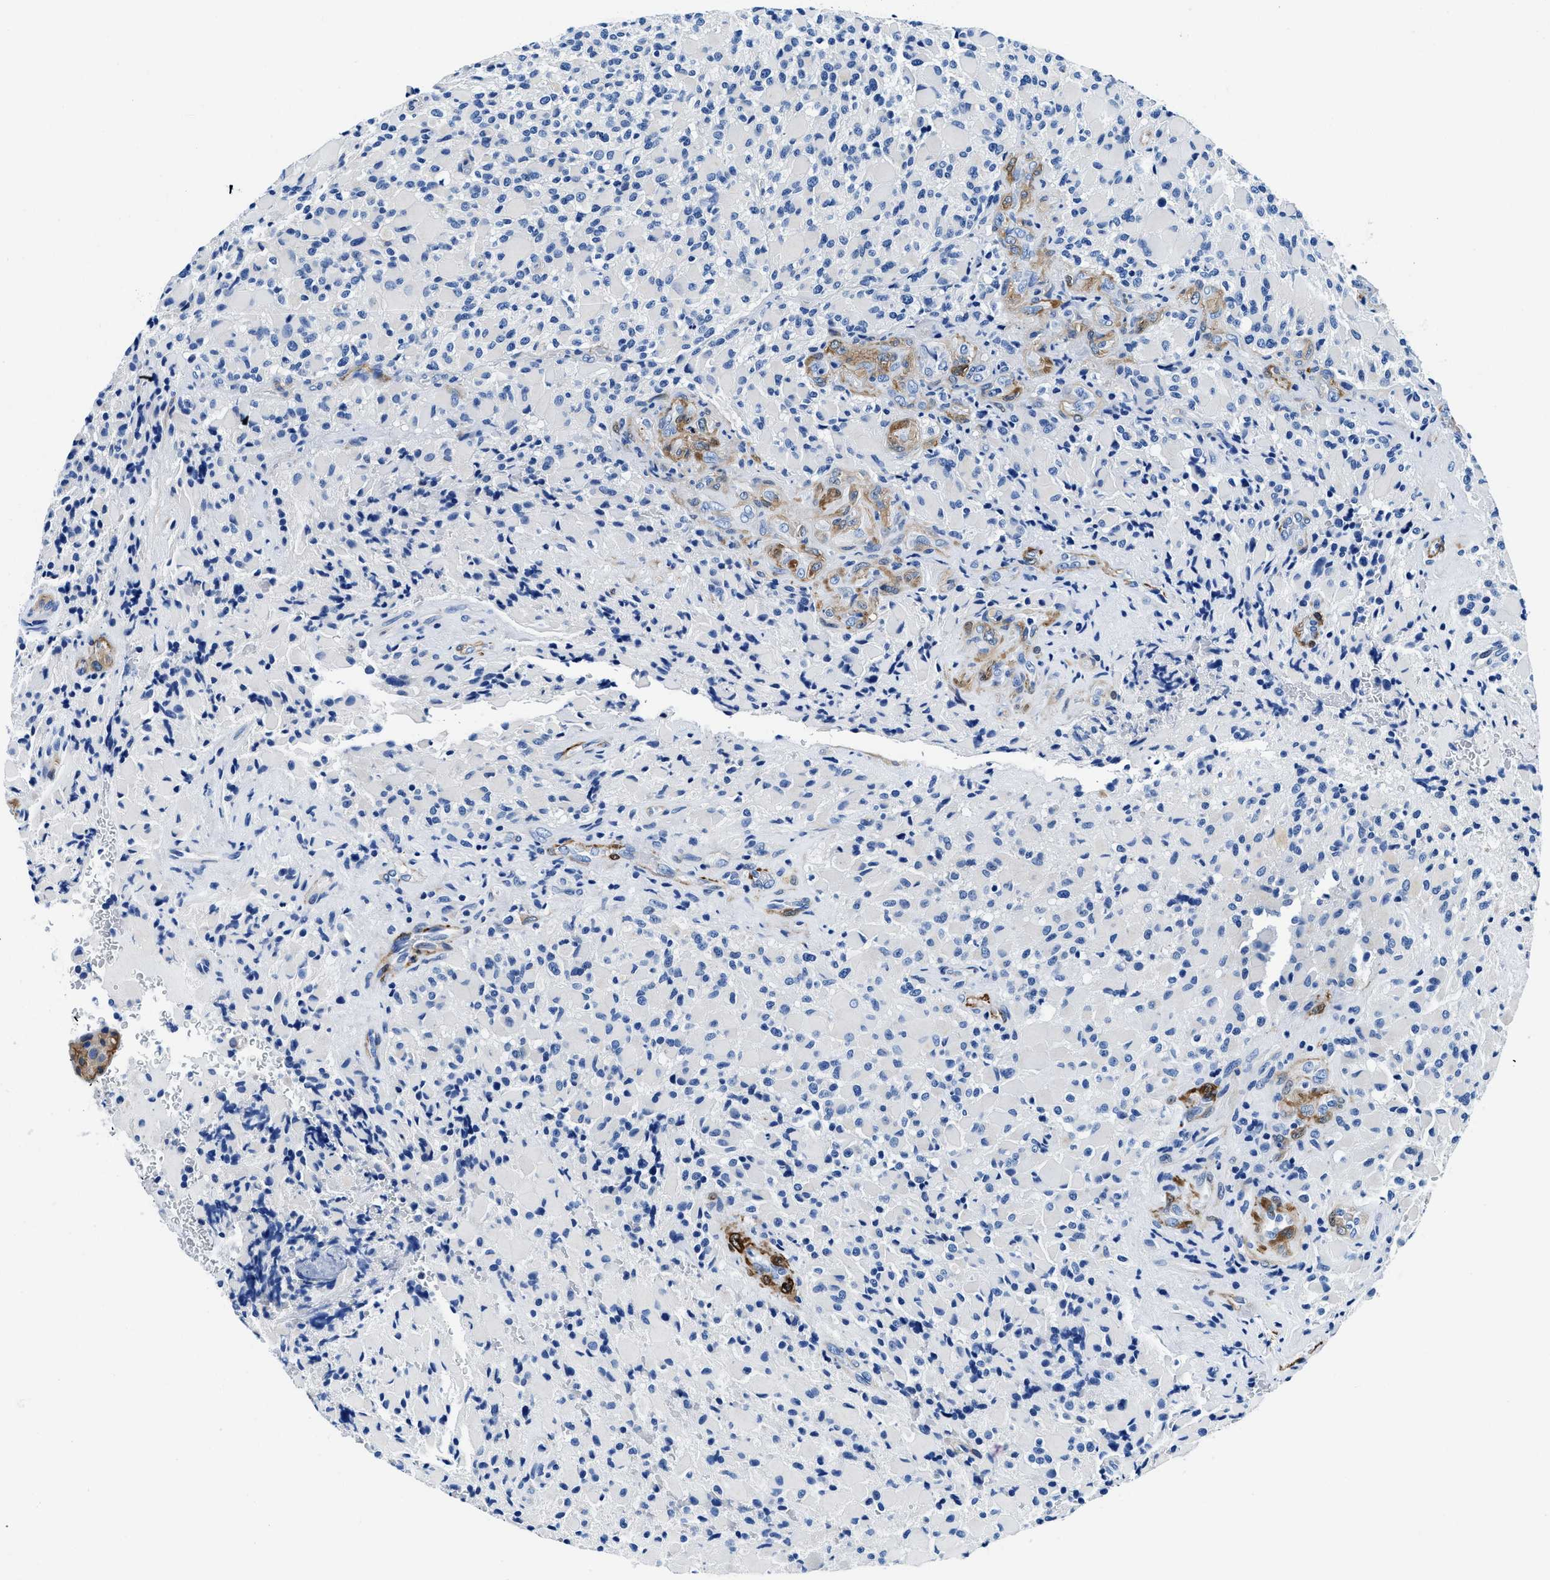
{"staining": {"intensity": "negative", "quantity": "none", "location": "none"}, "tissue": "glioma", "cell_type": "Tumor cells", "image_type": "cancer", "snomed": [{"axis": "morphology", "description": "Glioma, malignant, High grade"}, {"axis": "topography", "description": "Brain"}], "caption": "Human glioma stained for a protein using immunohistochemistry (IHC) demonstrates no staining in tumor cells.", "gene": "TEX261", "patient": {"sex": "male", "age": 71}}